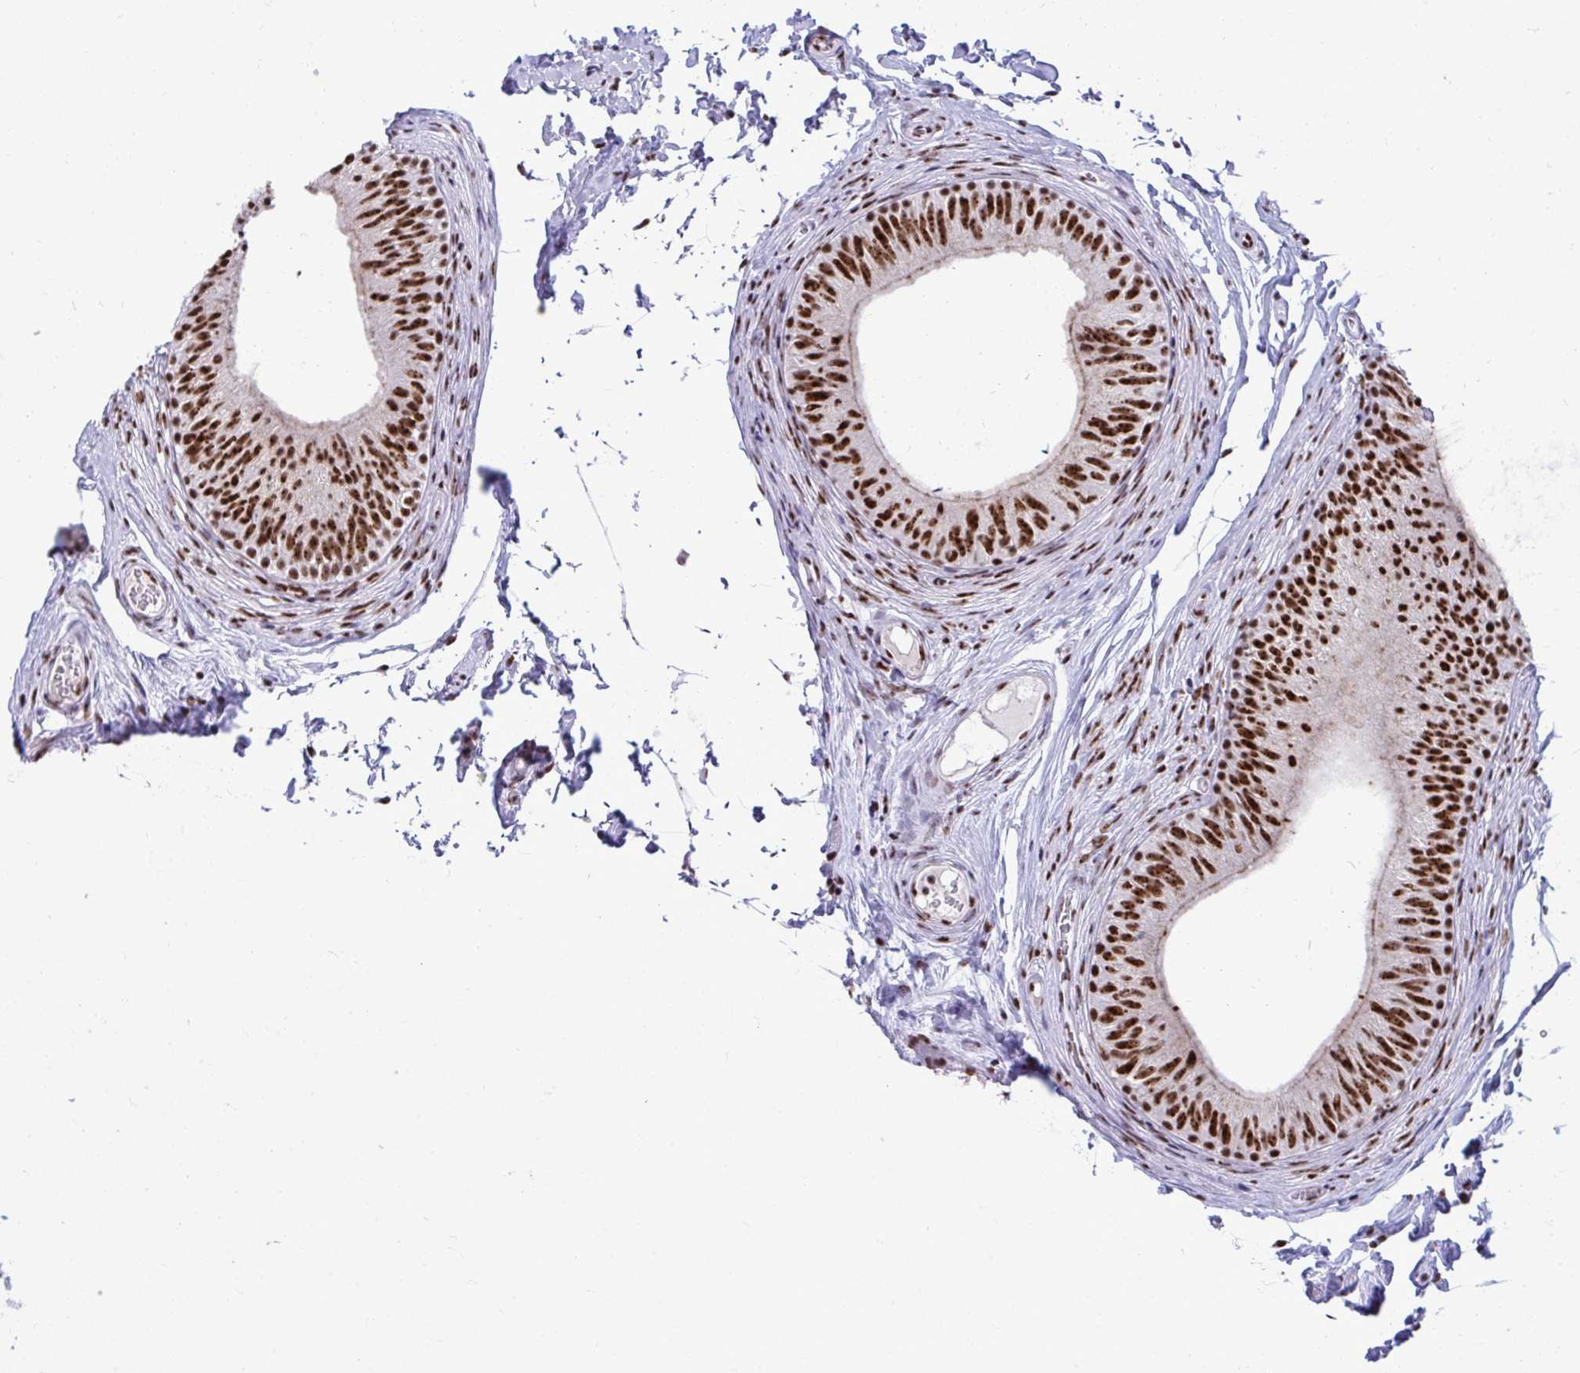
{"staining": {"intensity": "strong", "quantity": ">75%", "location": "nuclear"}, "tissue": "epididymis", "cell_type": "Glandular cells", "image_type": "normal", "snomed": [{"axis": "morphology", "description": "Normal tissue, NOS"}, {"axis": "topography", "description": "Epididymis, spermatic cord, NOS"}, {"axis": "topography", "description": "Epididymis"}, {"axis": "topography", "description": "Peripheral nerve tissue"}], "caption": "Unremarkable epididymis was stained to show a protein in brown. There is high levels of strong nuclear expression in approximately >75% of glandular cells. The staining was performed using DAB (3,3'-diaminobenzidine), with brown indicating positive protein expression. Nuclei are stained blue with hematoxylin.", "gene": "PELP1", "patient": {"sex": "male", "age": 29}}